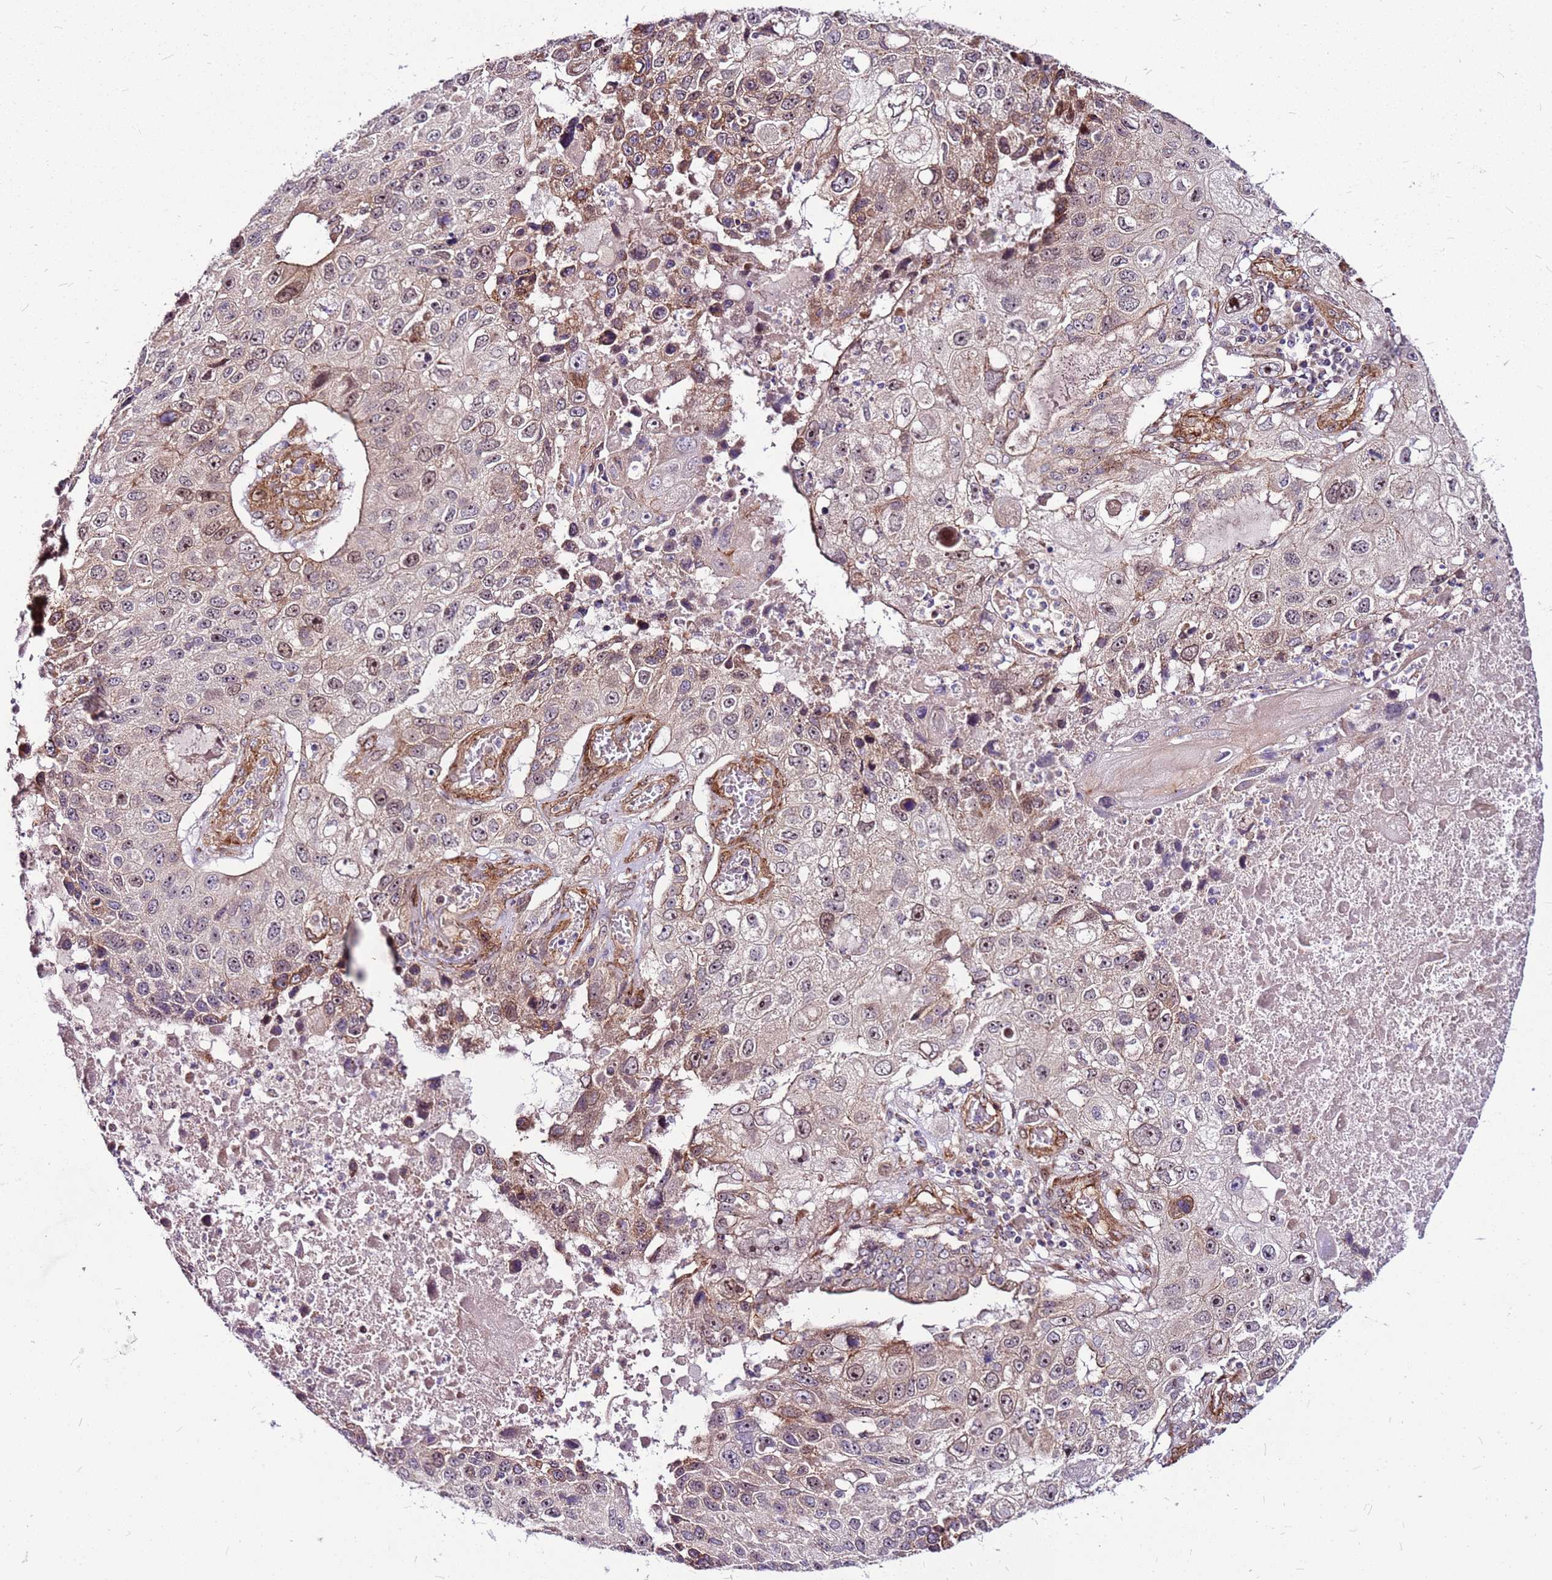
{"staining": {"intensity": "moderate", "quantity": "<25%", "location": "cytoplasmic/membranous,nuclear"}, "tissue": "lung cancer", "cell_type": "Tumor cells", "image_type": "cancer", "snomed": [{"axis": "morphology", "description": "Squamous cell carcinoma, NOS"}, {"axis": "topography", "description": "Lung"}], "caption": "Immunohistochemical staining of human lung squamous cell carcinoma reveals low levels of moderate cytoplasmic/membranous and nuclear expression in approximately <25% of tumor cells.", "gene": "TOPAZ1", "patient": {"sex": "male", "age": 61}}